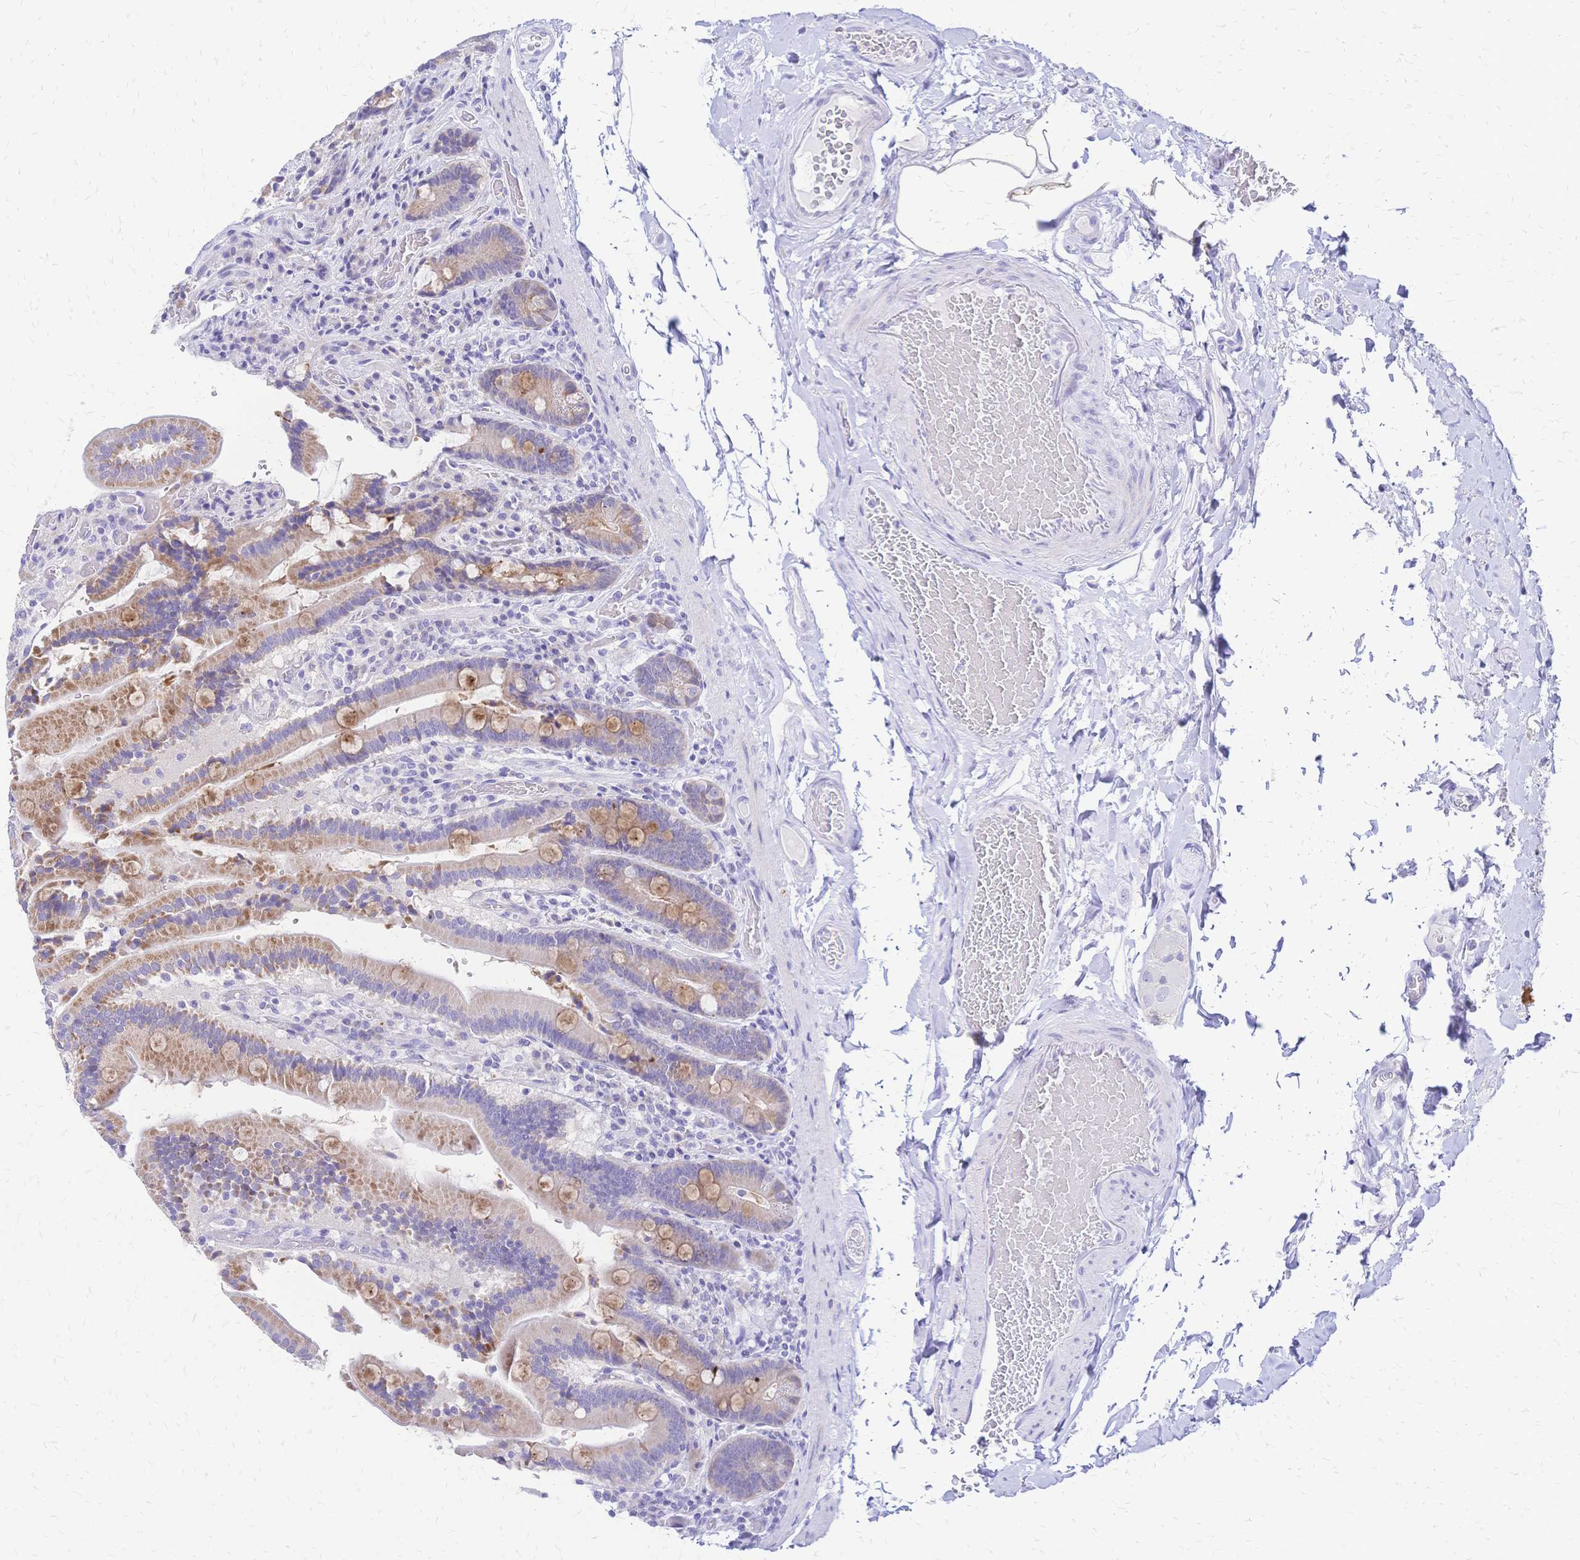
{"staining": {"intensity": "moderate", "quantity": "25%-75%", "location": "cytoplasmic/membranous"}, "tissue": "duodenum", "cell_type": "Glandular cells", "image_type": "normal", "snomed": [{"axis": "morphology", "description": "Normal tissue, NOS"}, {"axis": "topography", "description": "Duodenum"}], "caption": "Protein positivity by immunohistochemistry (IHC) shows moderate cytoplasmic/membranous positivity in approximately 25%-75% of glandular cells in normal duodenum. Ihc stains the protein of interest in brown and the nuclei are stained blue.", "gene": "GRB7", "patient": {"sex": "female", "age": 62}}